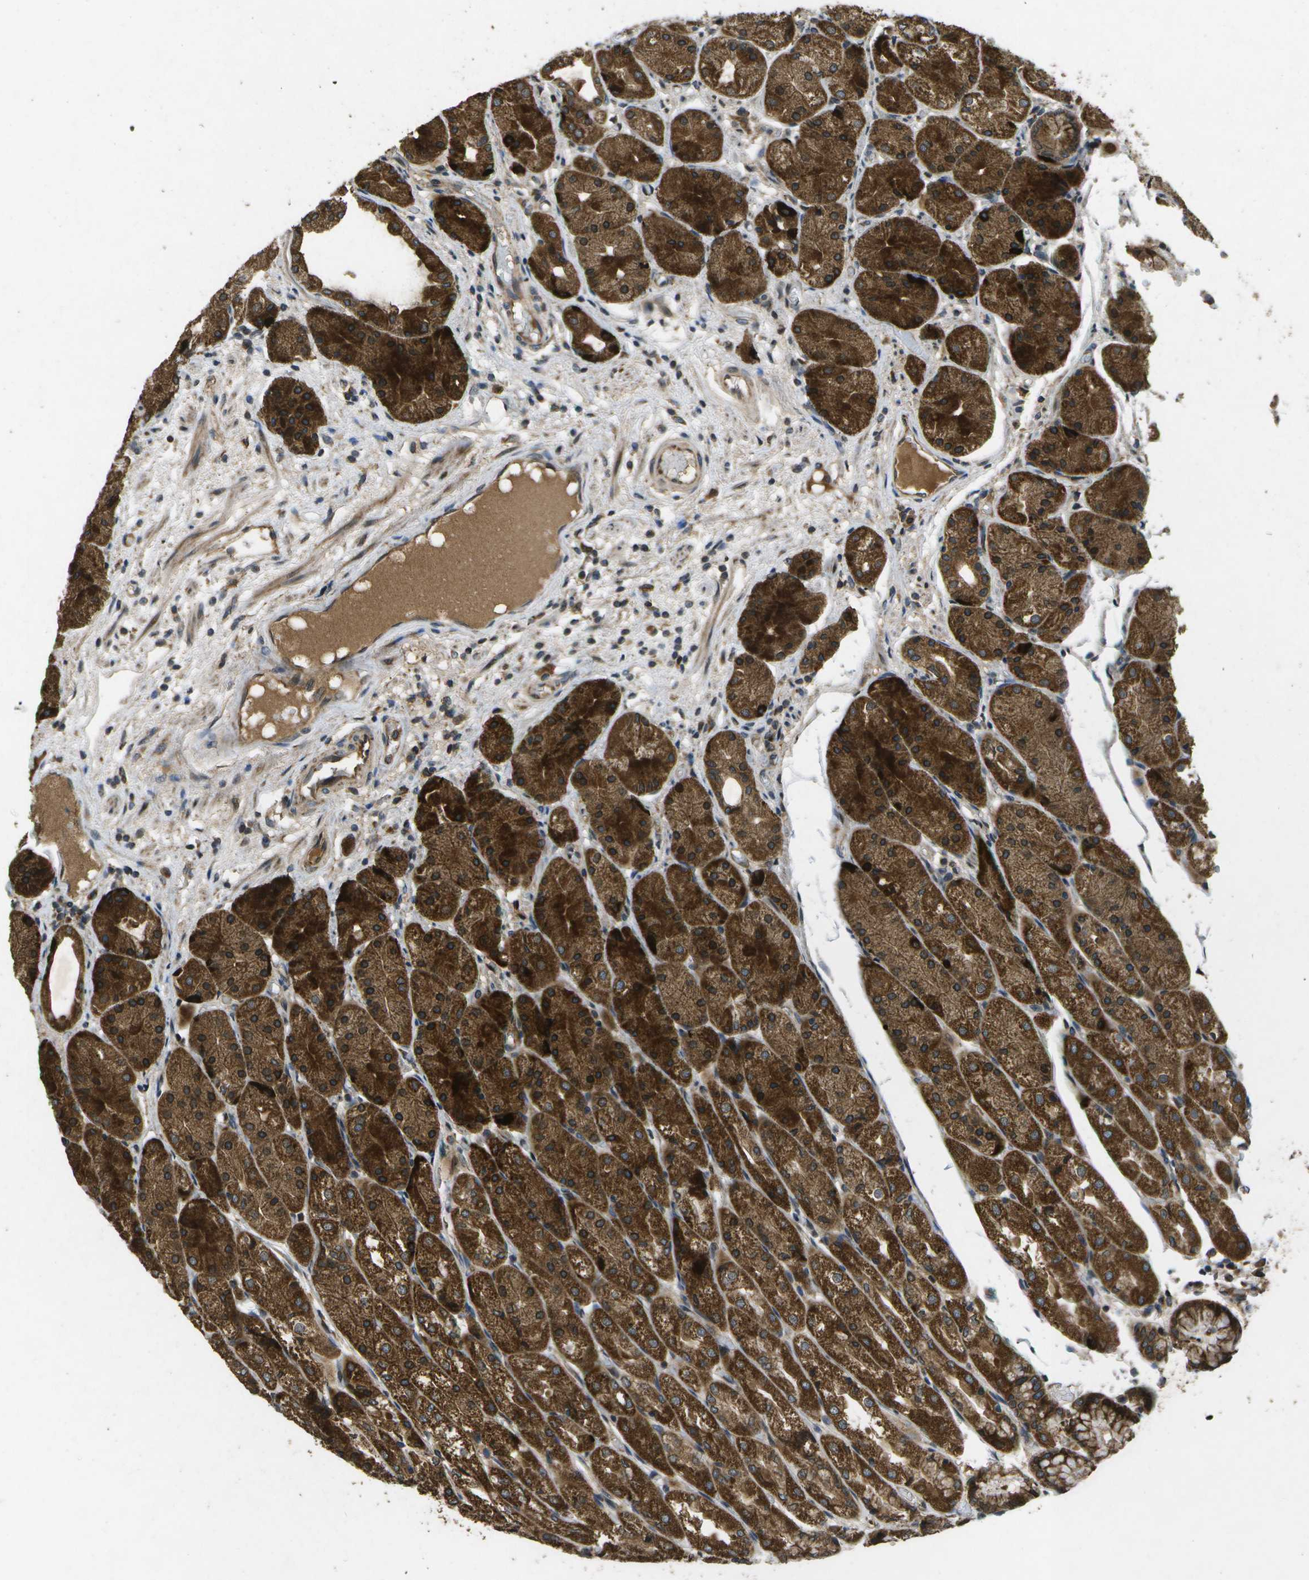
{"staining": {"intensity": "strong", "quantity": ">75%", "location": "cytoplasmic/membranous"}, "tissue": "stomach", "cell_type": "Glandular cells", "image_type": "normal", "snomed": [{"axis": "morphology", "description": "Normal tissue, NOS"}, {"axis": "topography", "description": "Stomach, upper"}], "caption": "Protein positivity by immunohistochemistry (IHC) reveals strong cytoplasmic/membranous staining in about >75% of glandular cells in unremarkable stomach.", "gene": "HFE", "patient": {"sex": "male", "age": 72}}